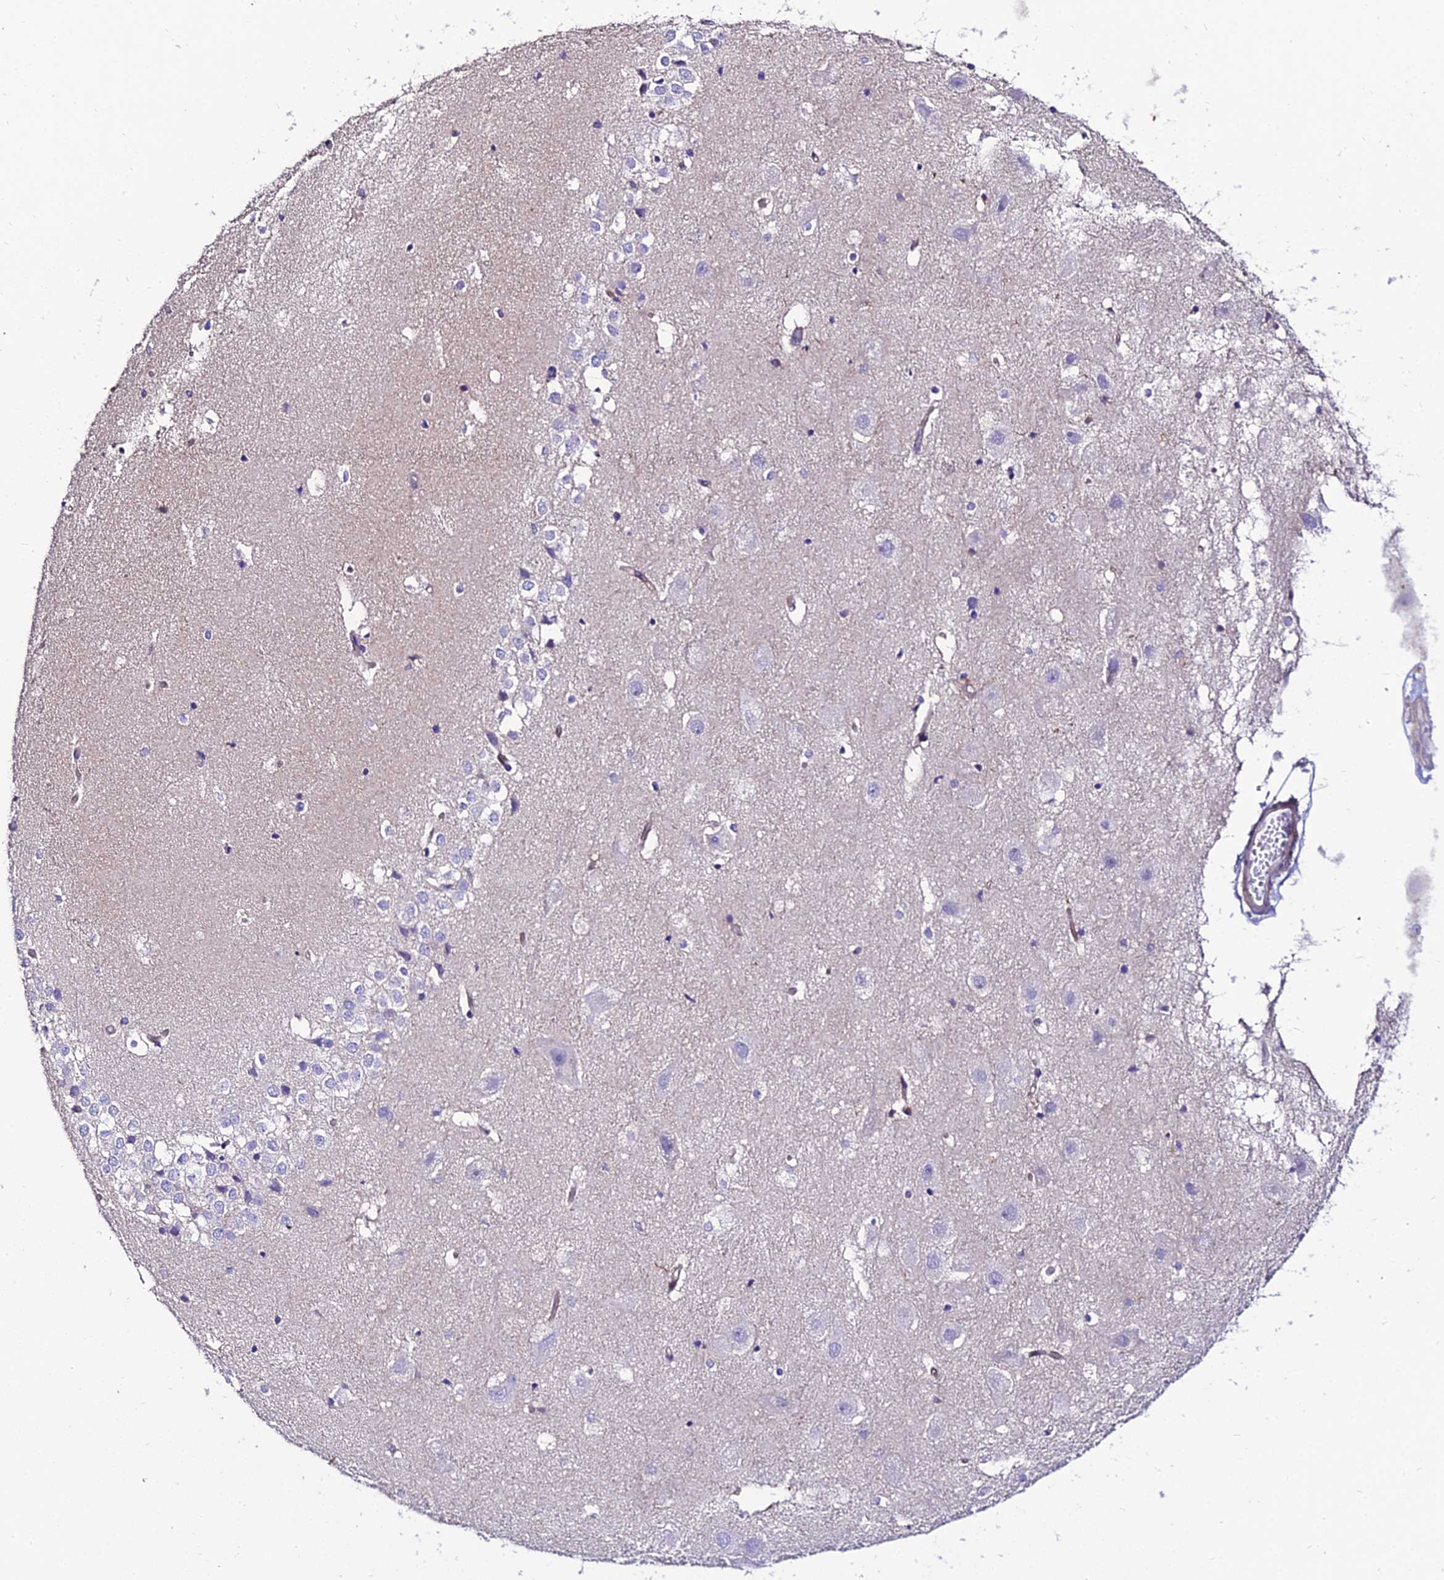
{"staining": {"intensity": "negative", "quantity": "none", "location": "none"}, "tissue": "hippocampus", "cell_type": "Glial cells", "image_type": "normal", "snomed": [{"axis": "morphology", "description": "Normal tissue, NOS"}, {"axis": "topography", "description": "Hippocampus"}], "caption": "The photomicrograph reveals no significant staining in glial cells of hippocampus. (DAB (3,3'-diaminobenzidine) immunohistochemistry (IHC), high magnification).", "gene": "SHQ1", "patient": {"sex": "female", "age": 52}}